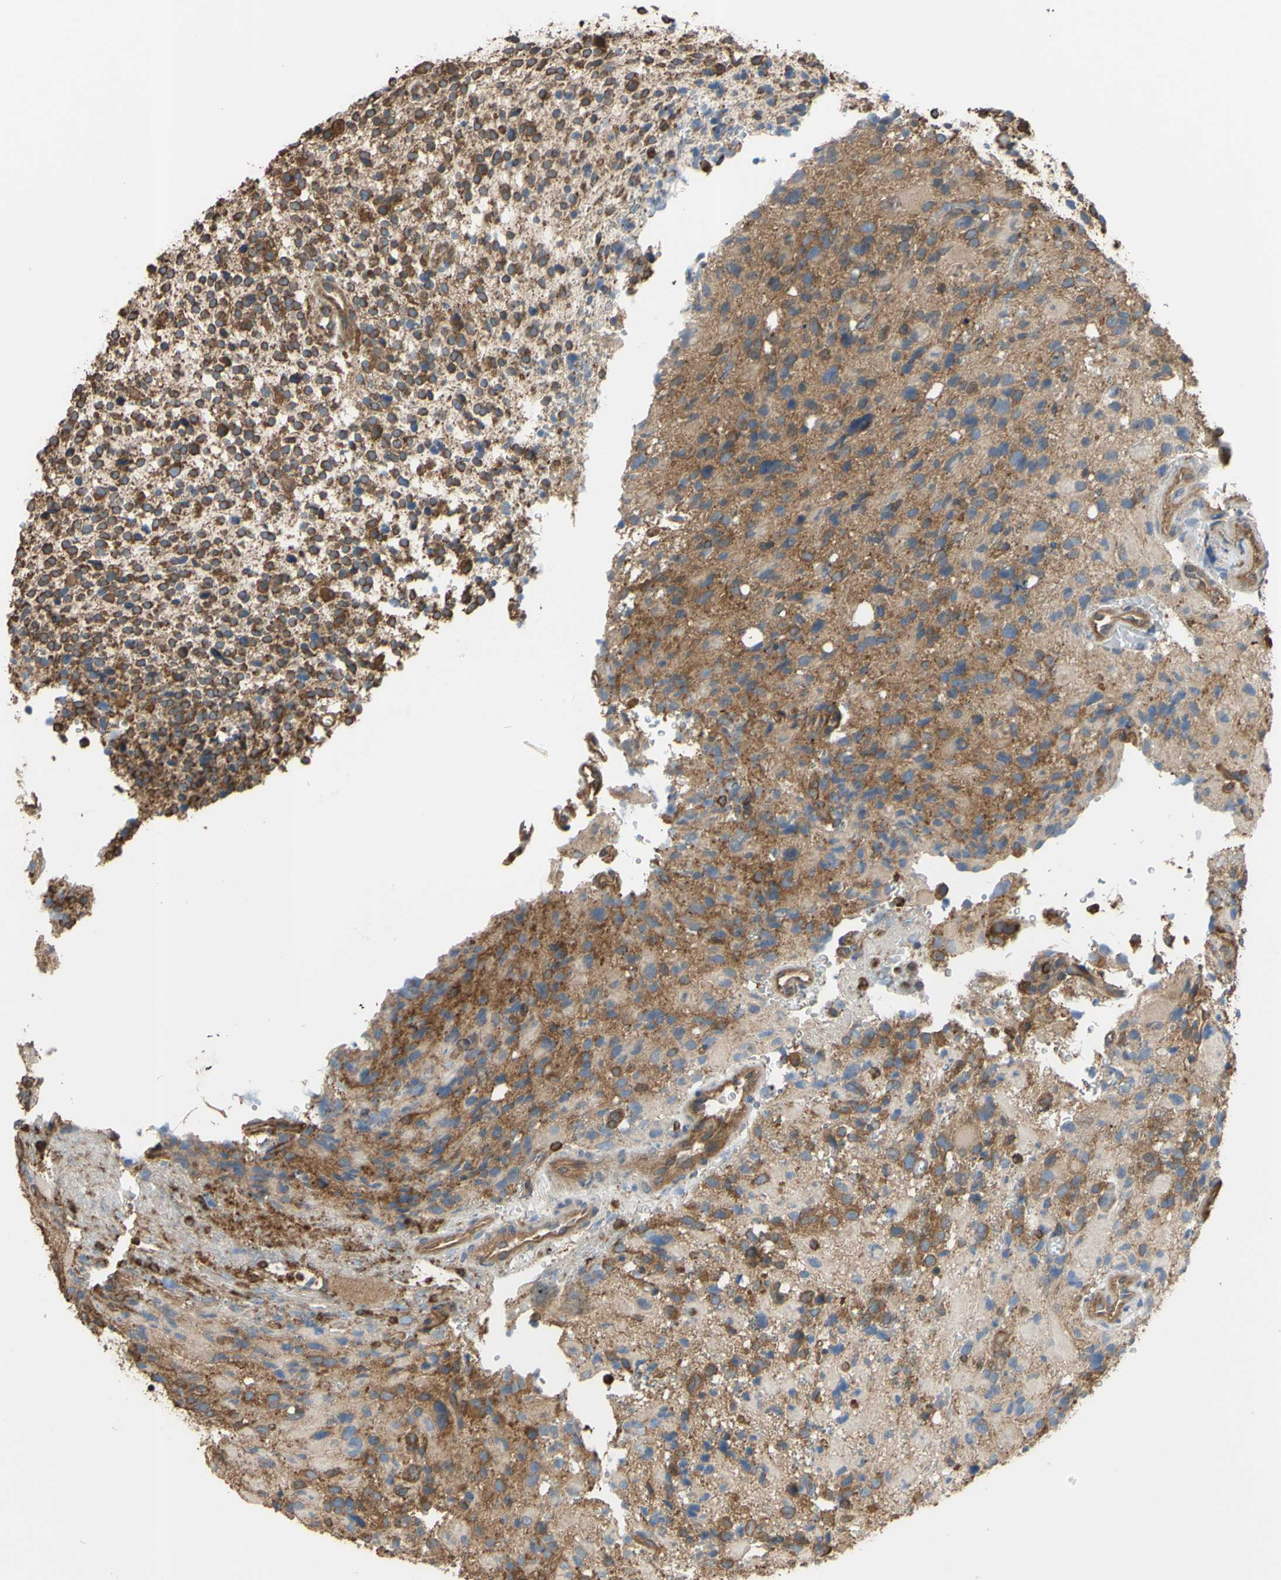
{"staining": {"intensity": "strong", "quantity": ">75%", "location": "cytoplasmic/membranous"}, "tissue": "glioma", "cell_type": "Tumor cells", "image_type": "cancer", "snomed": [{"axis": "morphology", "description": "Glioma, malignant, High grade"}, {"axis": "topography", "description": "Brain"}], "caption": "Glioma stained with a protein marker displays strong staining in tumor cells.", "gene": "CTTN", "patient": {"sex": "male", "age": 48}}